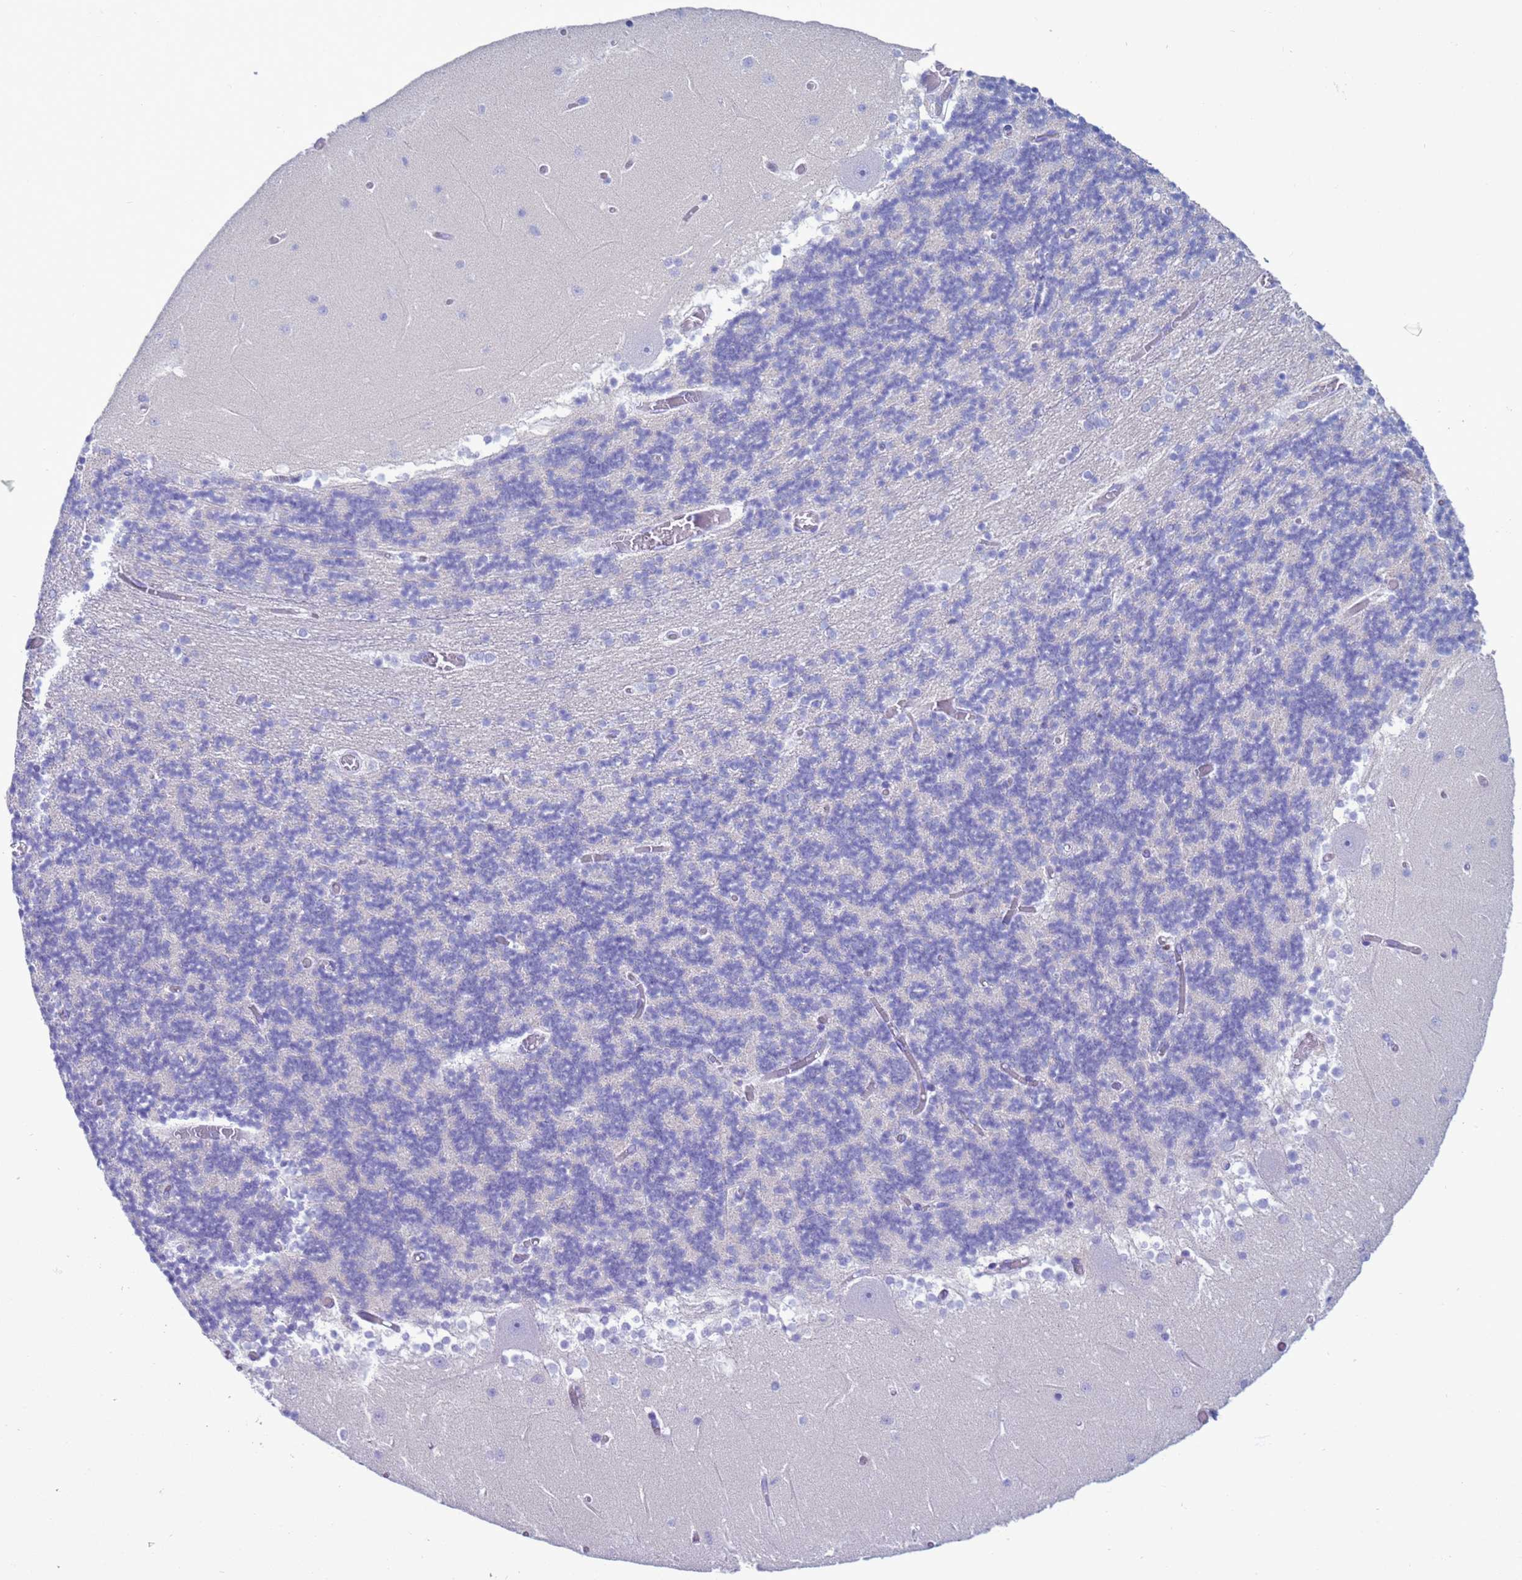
{"staining": {"intensity": "negative", "quantity": "none", "location": "none"}, "tissue": "cerebellum", "cell_type": "Cells in granular layer", "image_type": "normal", "snomed": [{"axis": "morphology", "description": "Normal tissue, NOS"}, {"axis": "topography", "description": "Cerebellum"}], "caption": "This is an immunohistochemistry micrograph of unremarkable cerebellum. There is no staining in cells in granular layer.", "gene": "CST1", "patient": {"sex": "female", "age": 28}}